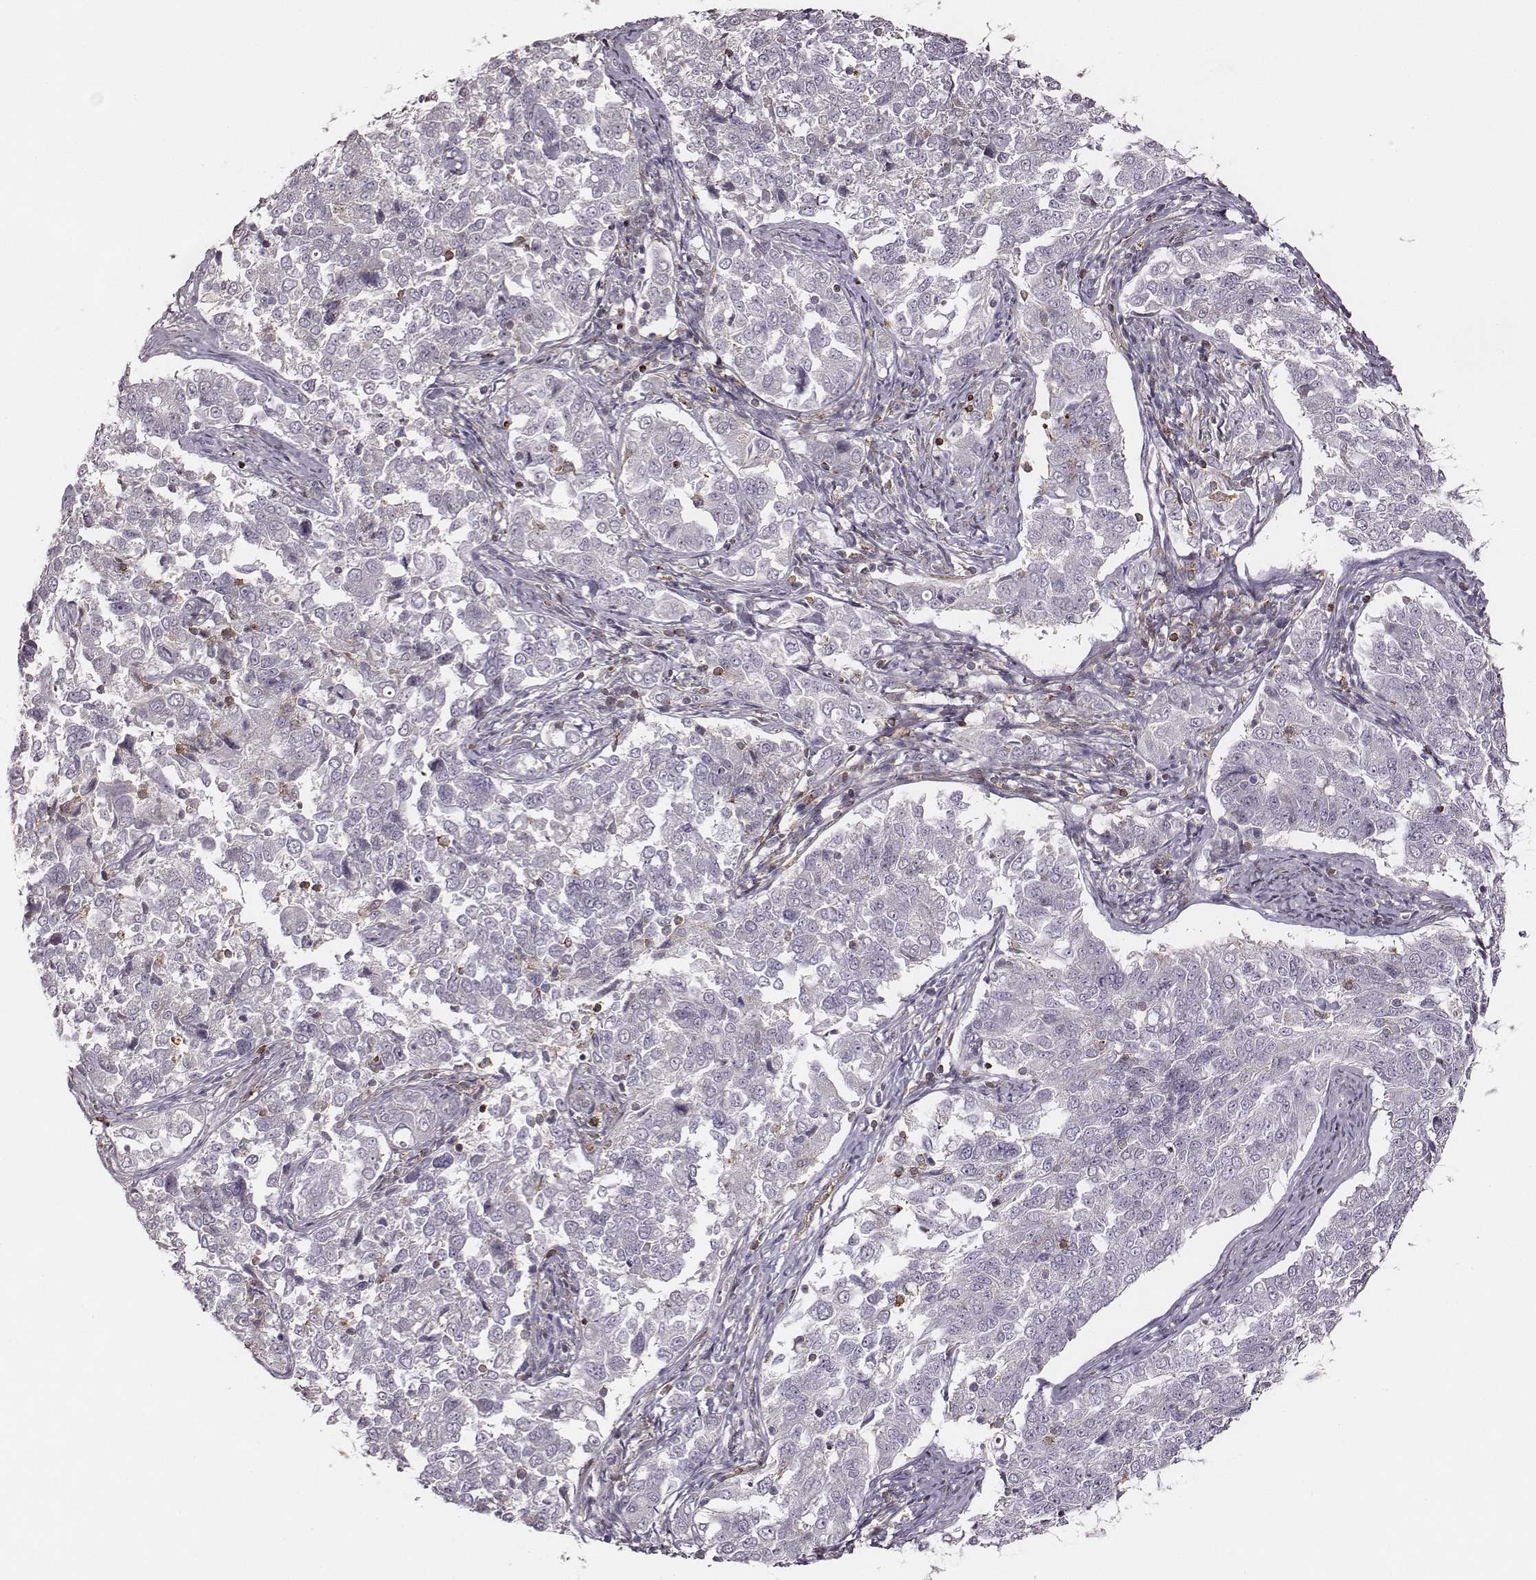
{"staining": {"intensity": "negative", "quantity": "none", "location": "none"}, "tissue": "endometrial cancer", "cell_type": "Tumor cells", "image_type": "cancer", "snomed": [{"axis": "morphology", "description": "Adenocarcinoma, NOS"}, {"axis": "topography", "description": "Endometrium"}], "caption": "Immunohistochemistry of human adenocarcinoma (endometrial) exhibits no expression in tumor cells. The staining is performed using DAB brown chromogen with nuclei counter-stained in using hematoxylin.", "gene": "ZYX", "patient": {"sex": "female", "age": 43}}